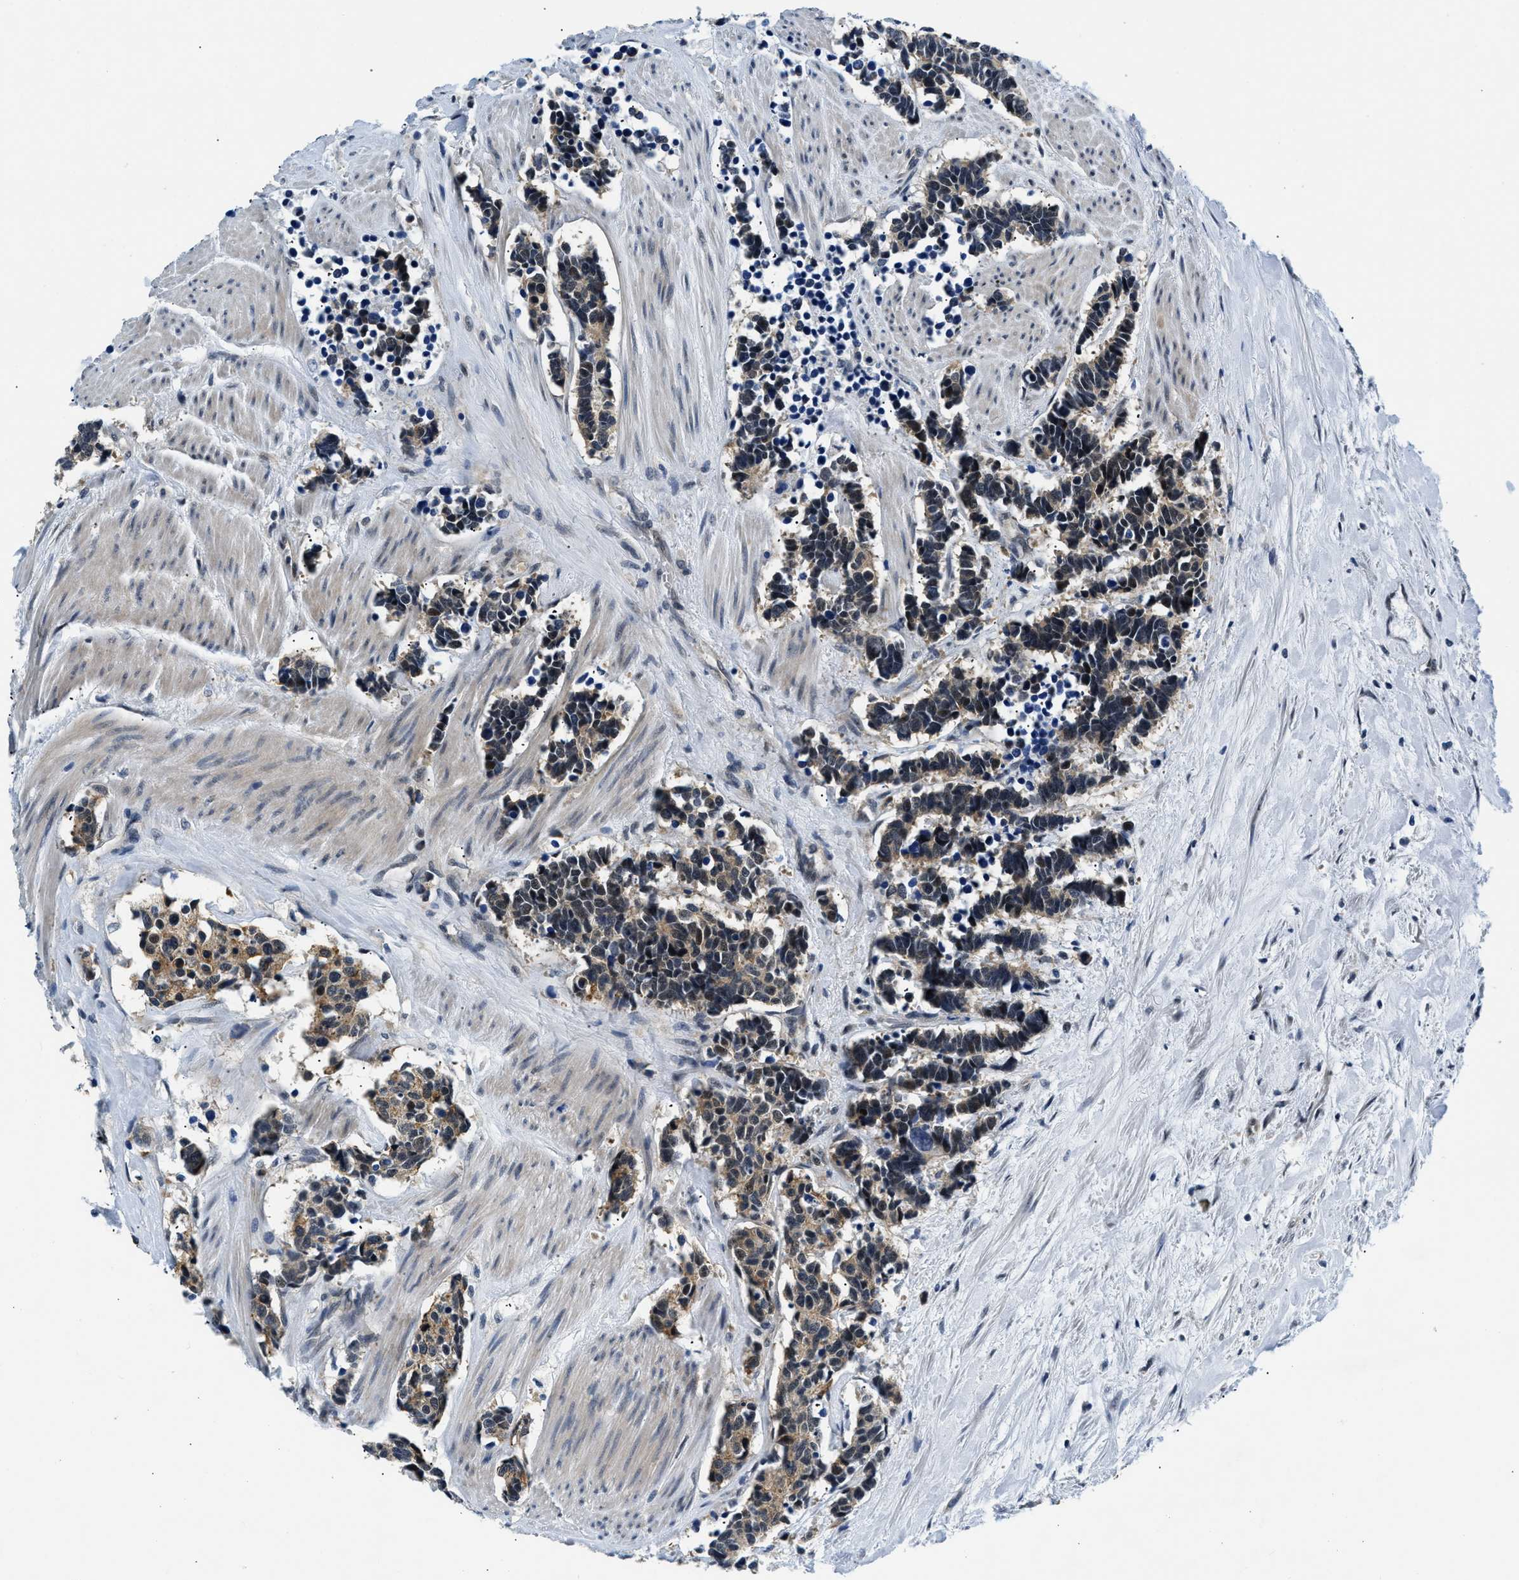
{"staining": {"intensity": "moderate", "quantity": ">75%", "location": "cytoplasmic/membranous"}, "tissue": "carcinoid", "cell_type": "Tumor cells", "image_type": "cancer", "snomed": [{"axis": "morphology", "description": "Carcinoma, NOS"}, {"axis": "morphology", "description": "Carcinoid, malignant, NOS"}, {"axis": "topography", "description": "Urinary bladder"}], "caption": "IHC (DAB (3,3'-diaminobenzidine)) staining of human carcinoid displays moderate cytoplasmic/membranous protein staining in approximately >75% of tumor cells.", "gene": "SMAD4", "patient": {"sex": "male", "age": 57}}